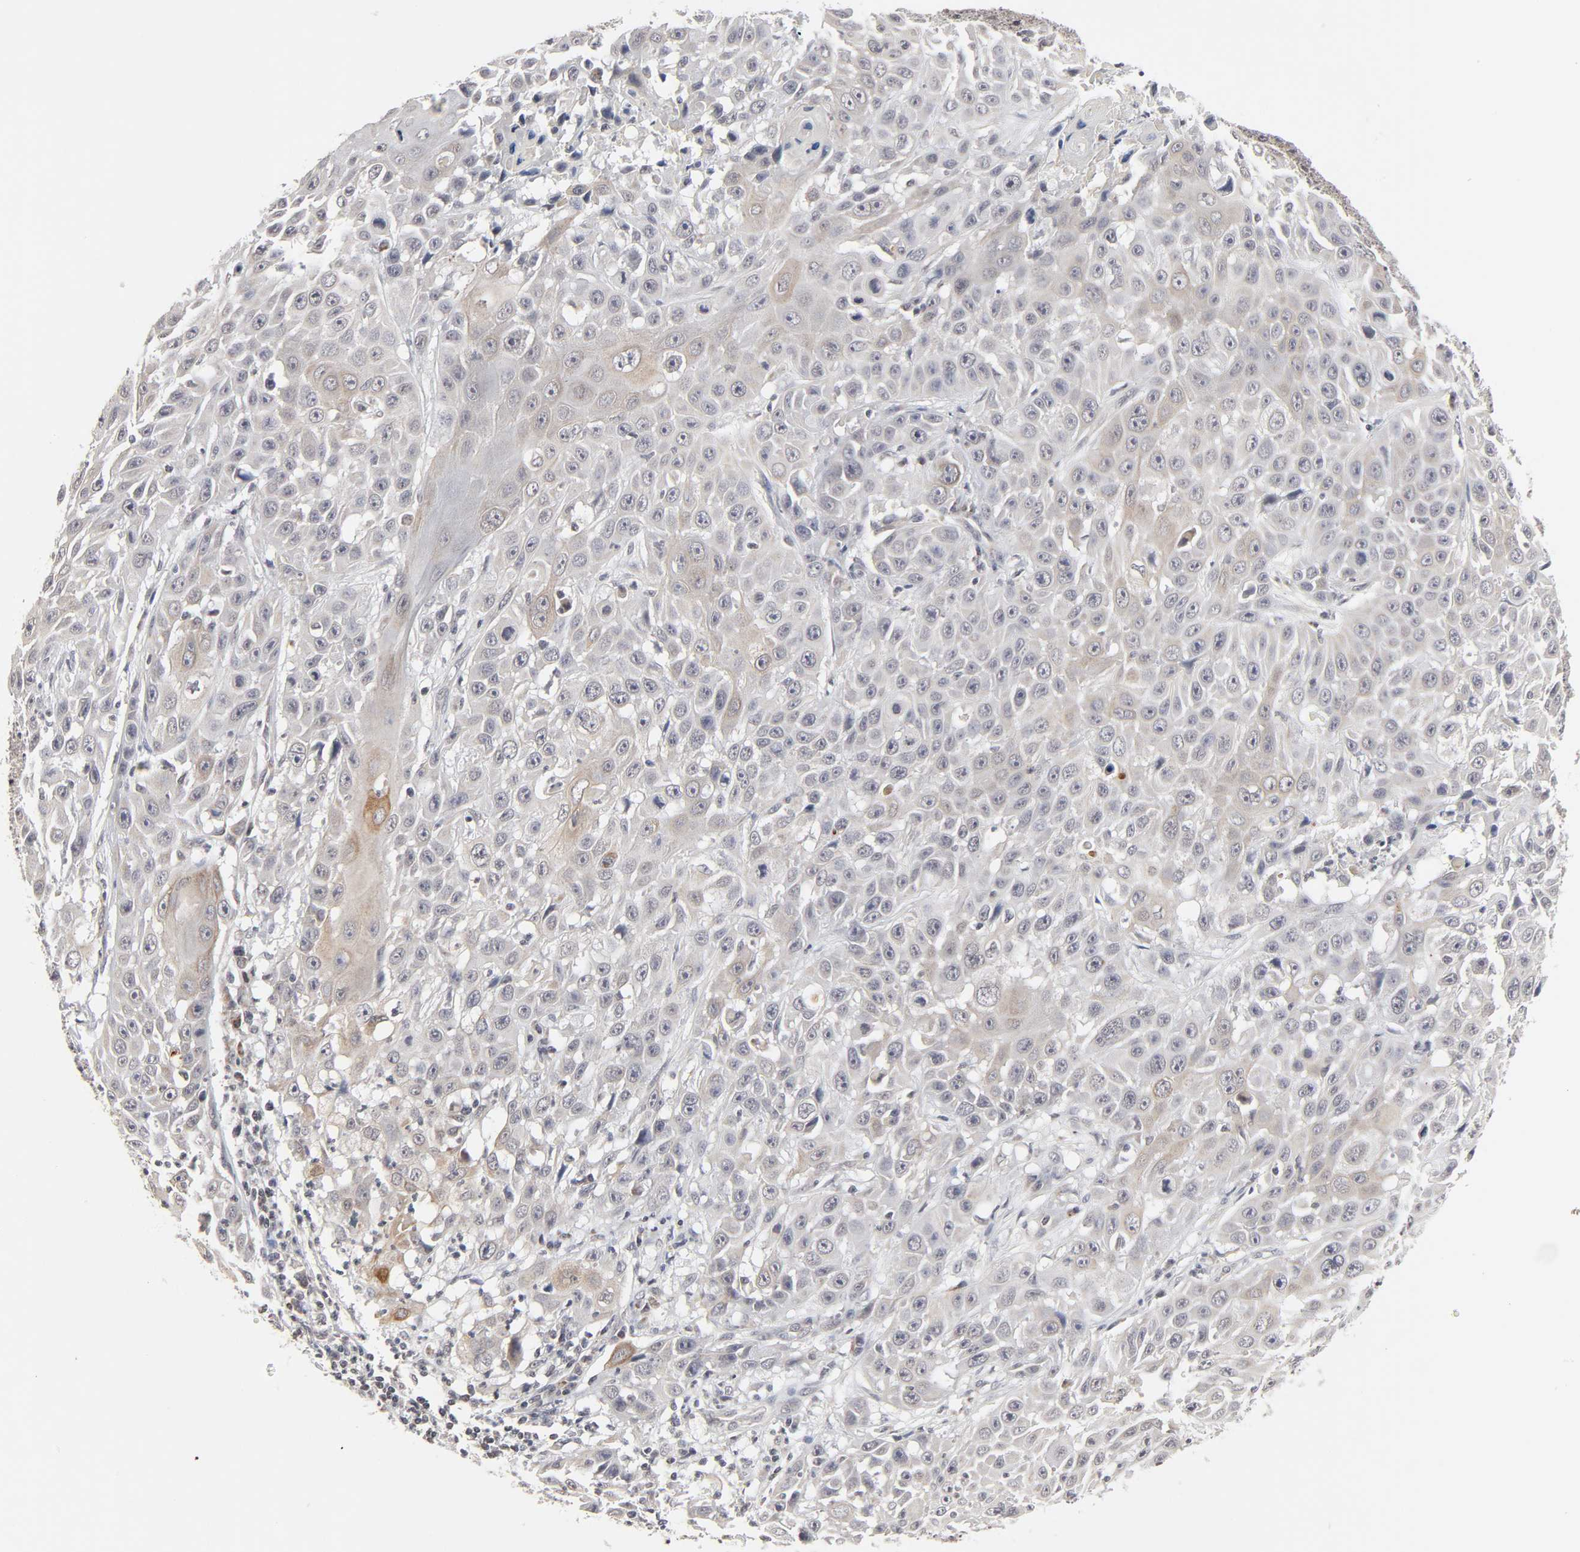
{"staining": {"intensity": "weak", "quantity": "25%-75%", "location": "cytoplasmic/membranous"}, "tissue": "cervical cancer", "cell_type": "Tumor cells", "image_type": "cancer", "snomed": [{"axis": "morphology", "description": "Squamous cell carcinoma, NOS"}, {"axis": "topography", "description": "Cervix"}], "caption": "The photomicrograph reveals immunohistochemical staining of cervical squamous cell carcinoma. There is weak cytoplasmic/membranous positivity is identified in about 25%-75% of tumor cells. (IHC, brightfield microscopy, high magnification).", "gene": "AUH", "patient": {"sex": "female", "age": 39}}